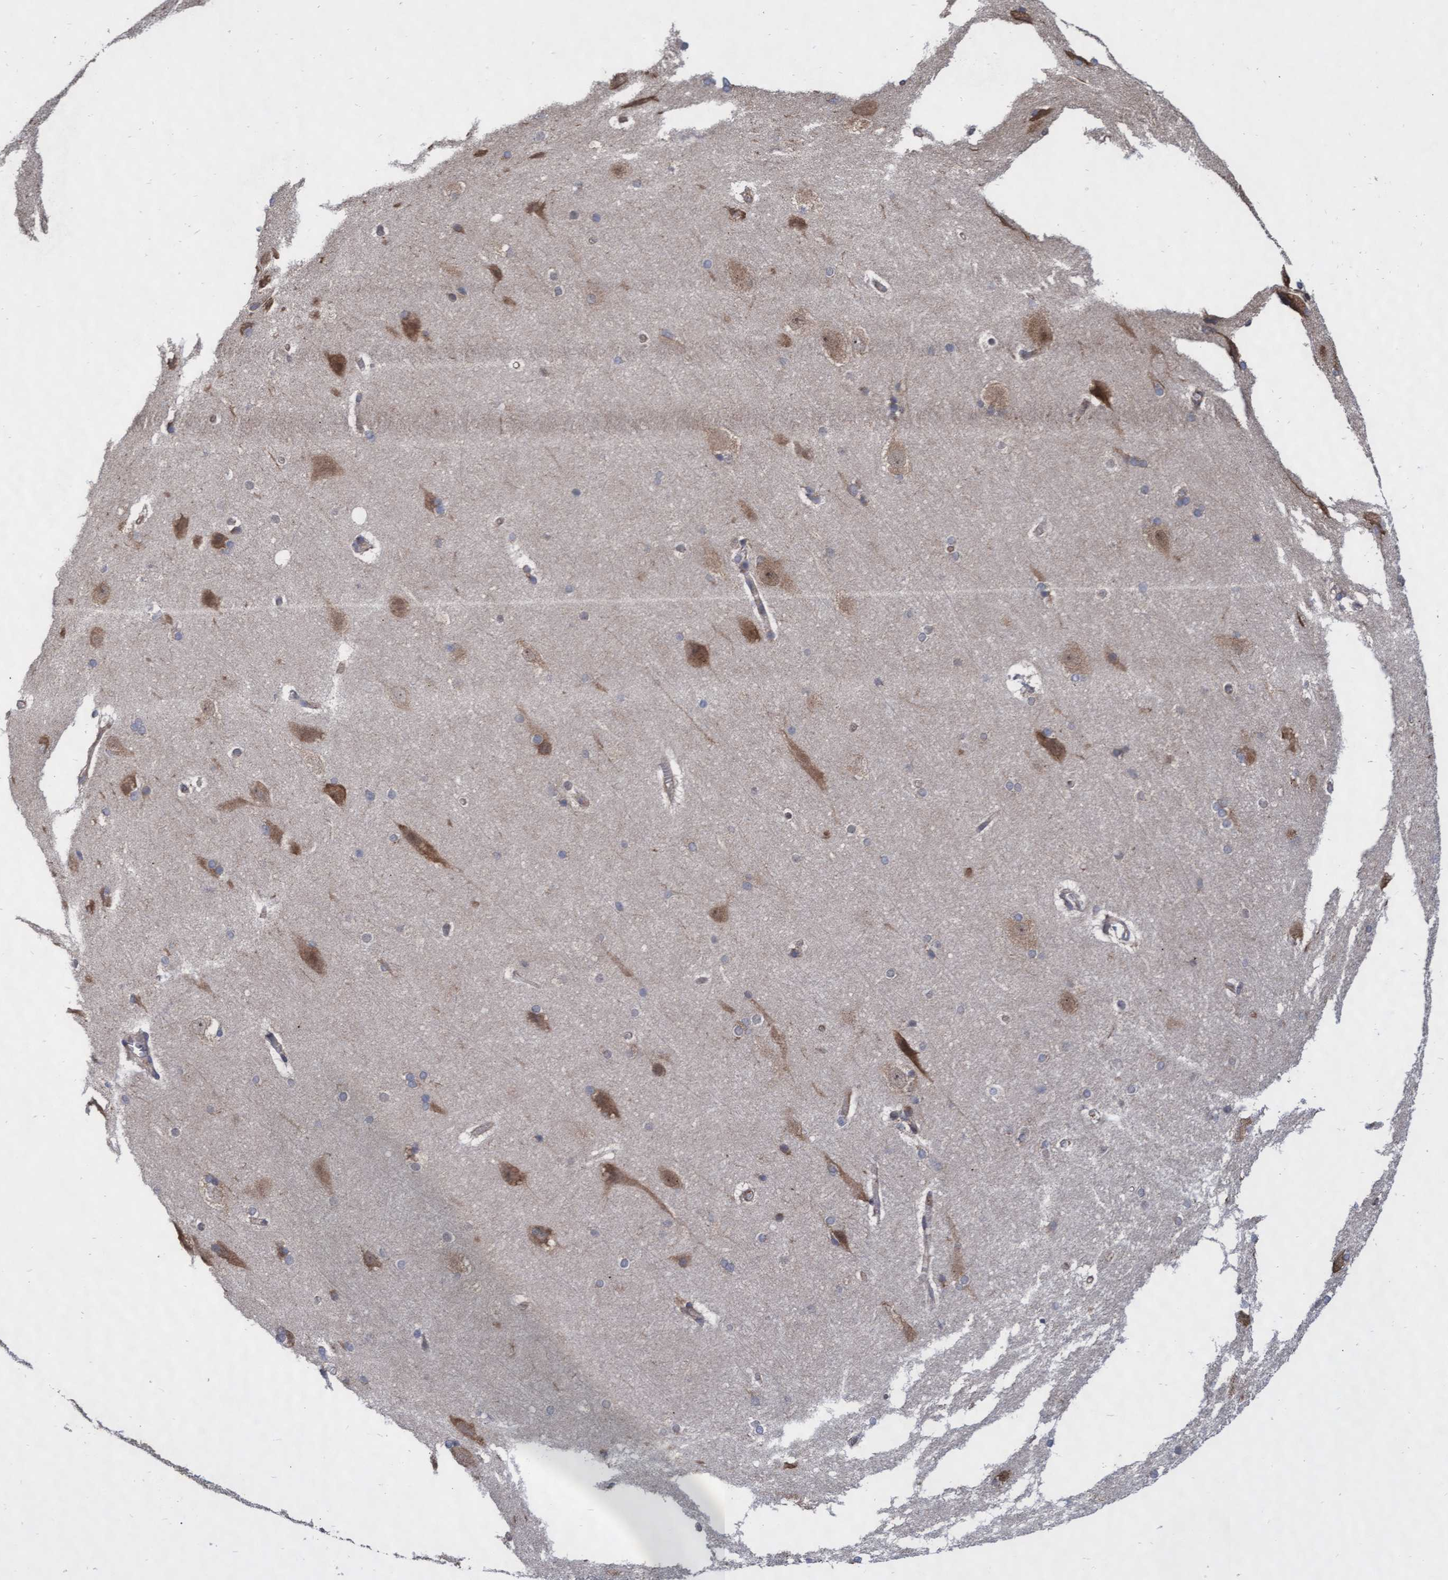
{"staining": {"intensity": "weak", "quantity": "25%-75%", "location": "cytoplasmic/membranous"}, "tissue": "cerebral cortex", "cell_type": "Endothelial cells", "image_type": "normal", "snomed": [{"axis": "morphology", "description": "Normal tissue, NOS"}, {"axis": "topography", "description": "Cerebral cortex"}, {"axis": "topography", "description": "Hippocampus"}], "caption": "A high-resolution image shows immunohistochemistry staining of unremarkable cerebral cortex, which displays weak cytoplasmic/membranous expression in approximately 25%-75% of endothelial cells. (DAB IHC with brightfield microscopy, high magnification).", "gene": "ABCF2", "patient": {"sex": "female", "age": 19}}